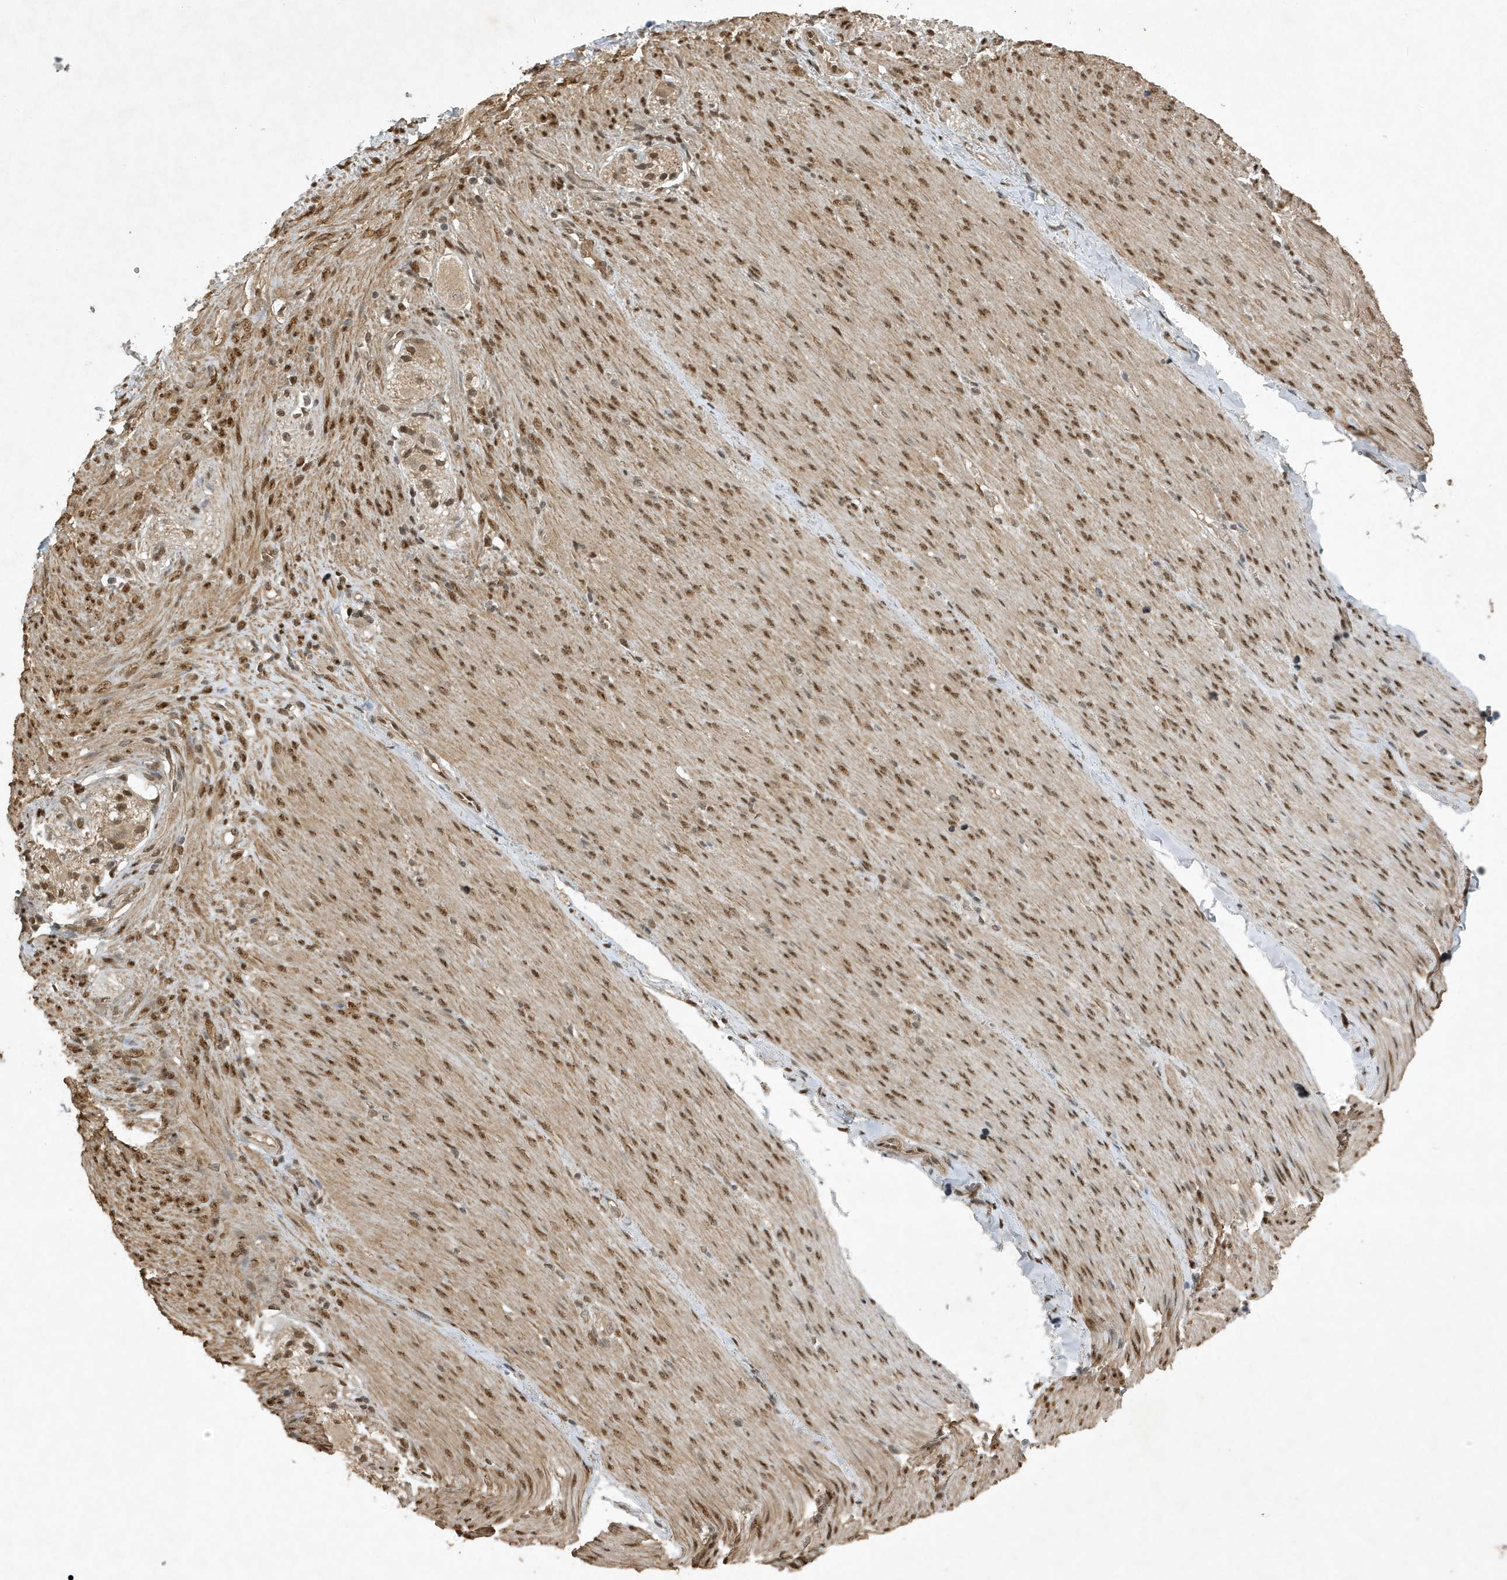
{"staining": {"intensity": "moderate", "quantity": ">75%", "location": "cytoplasmic/membranous,nuclear"}, "tissue": "adipose tissue", "cell_type": "Adipocytes", "image_type": "normal", "snomed": [{"axis": "morphology", "description": "Normal tissue, NOS"}, {"axis": "topography", "description": "Colon"}, {"axis": "topography", "description": "Peripheral nerve tissue"}], "caption": "A brown stain shows moderate cytoplasmic/membranous,nuclear positivity of a protein in adipocytes of unremarkable adipose tissue.", "gene": "HSPA1A", "patient": {"sex": "female", "age": 61}}